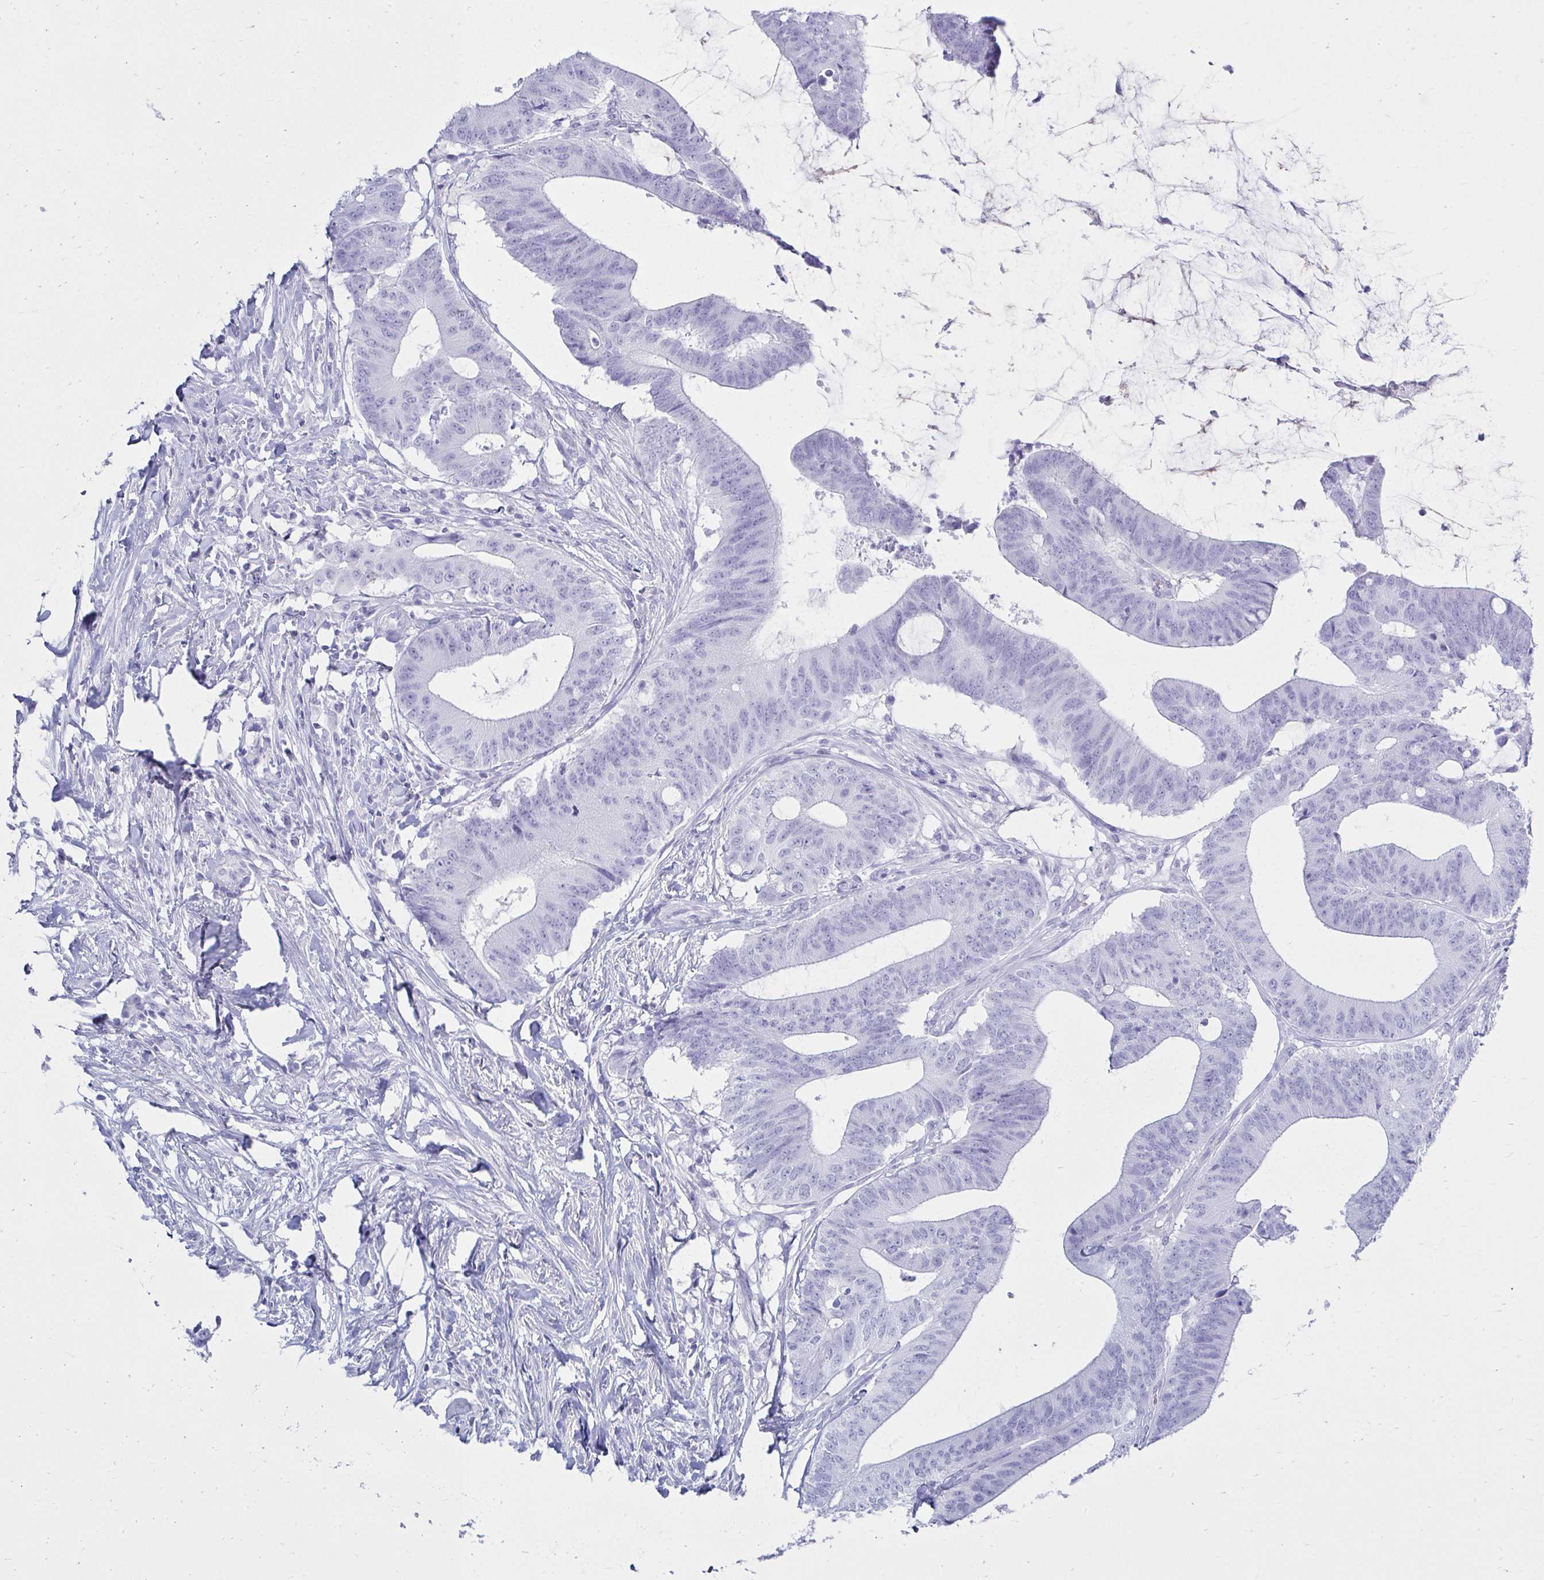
{"staining": {"intensity": "negative", "quantity": "none", "location": "none"}, "tissue": "colorectal cancer", "cell_type": "Tumor cells", "image_type": "cancer", "snomed": [{"axis": "morphology", "description": "Adenocarcinoma, NOS"}, {"axis": "topography", "description": "Colon"}], "caption": "This is an immunohistochemistry (IHC) histopathology image of human colorectal cancer (adenocarcinoma). There is no positivity in tumor cells.", "gene": "ATP4B", "patient": {"sex": "female", "age": 43}}